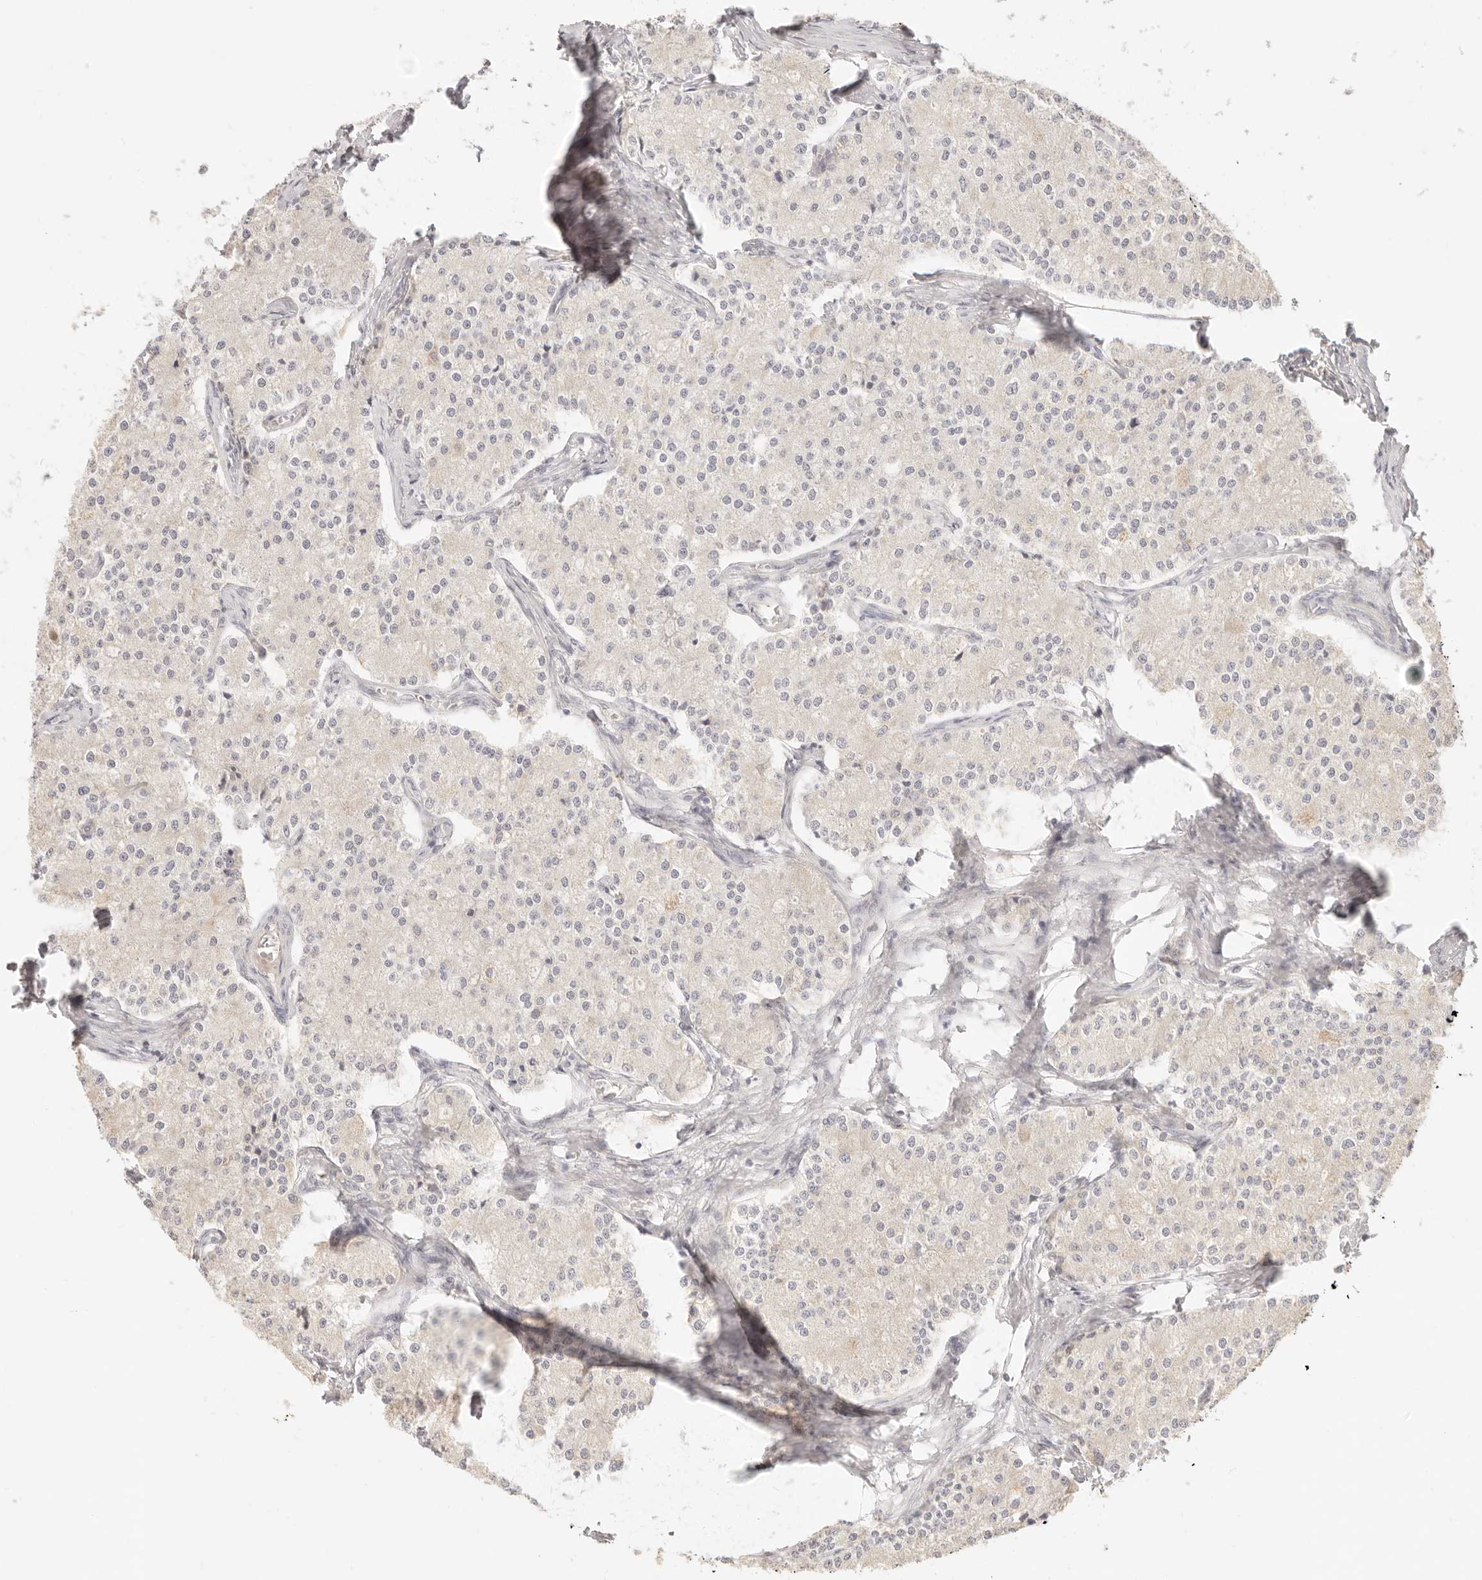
{"staining": {"intensity": "negative", "quantity": "none", "location": "none"}, "tissue": "carcinoid", "cell_type": "Tumor cells", "image_type": "cancer", "snomed": [{"axis": "morphology", "description": "Carcinoid, malignant, NOS"}, {"axis": "topography", "description": "Colon"}], "caption": "A micrograph of carcinoid stained for a protein displays no brown staining in tumor cells.", "gene": "CPLANE2", "patient": {"sex": "female", "age": 52}}